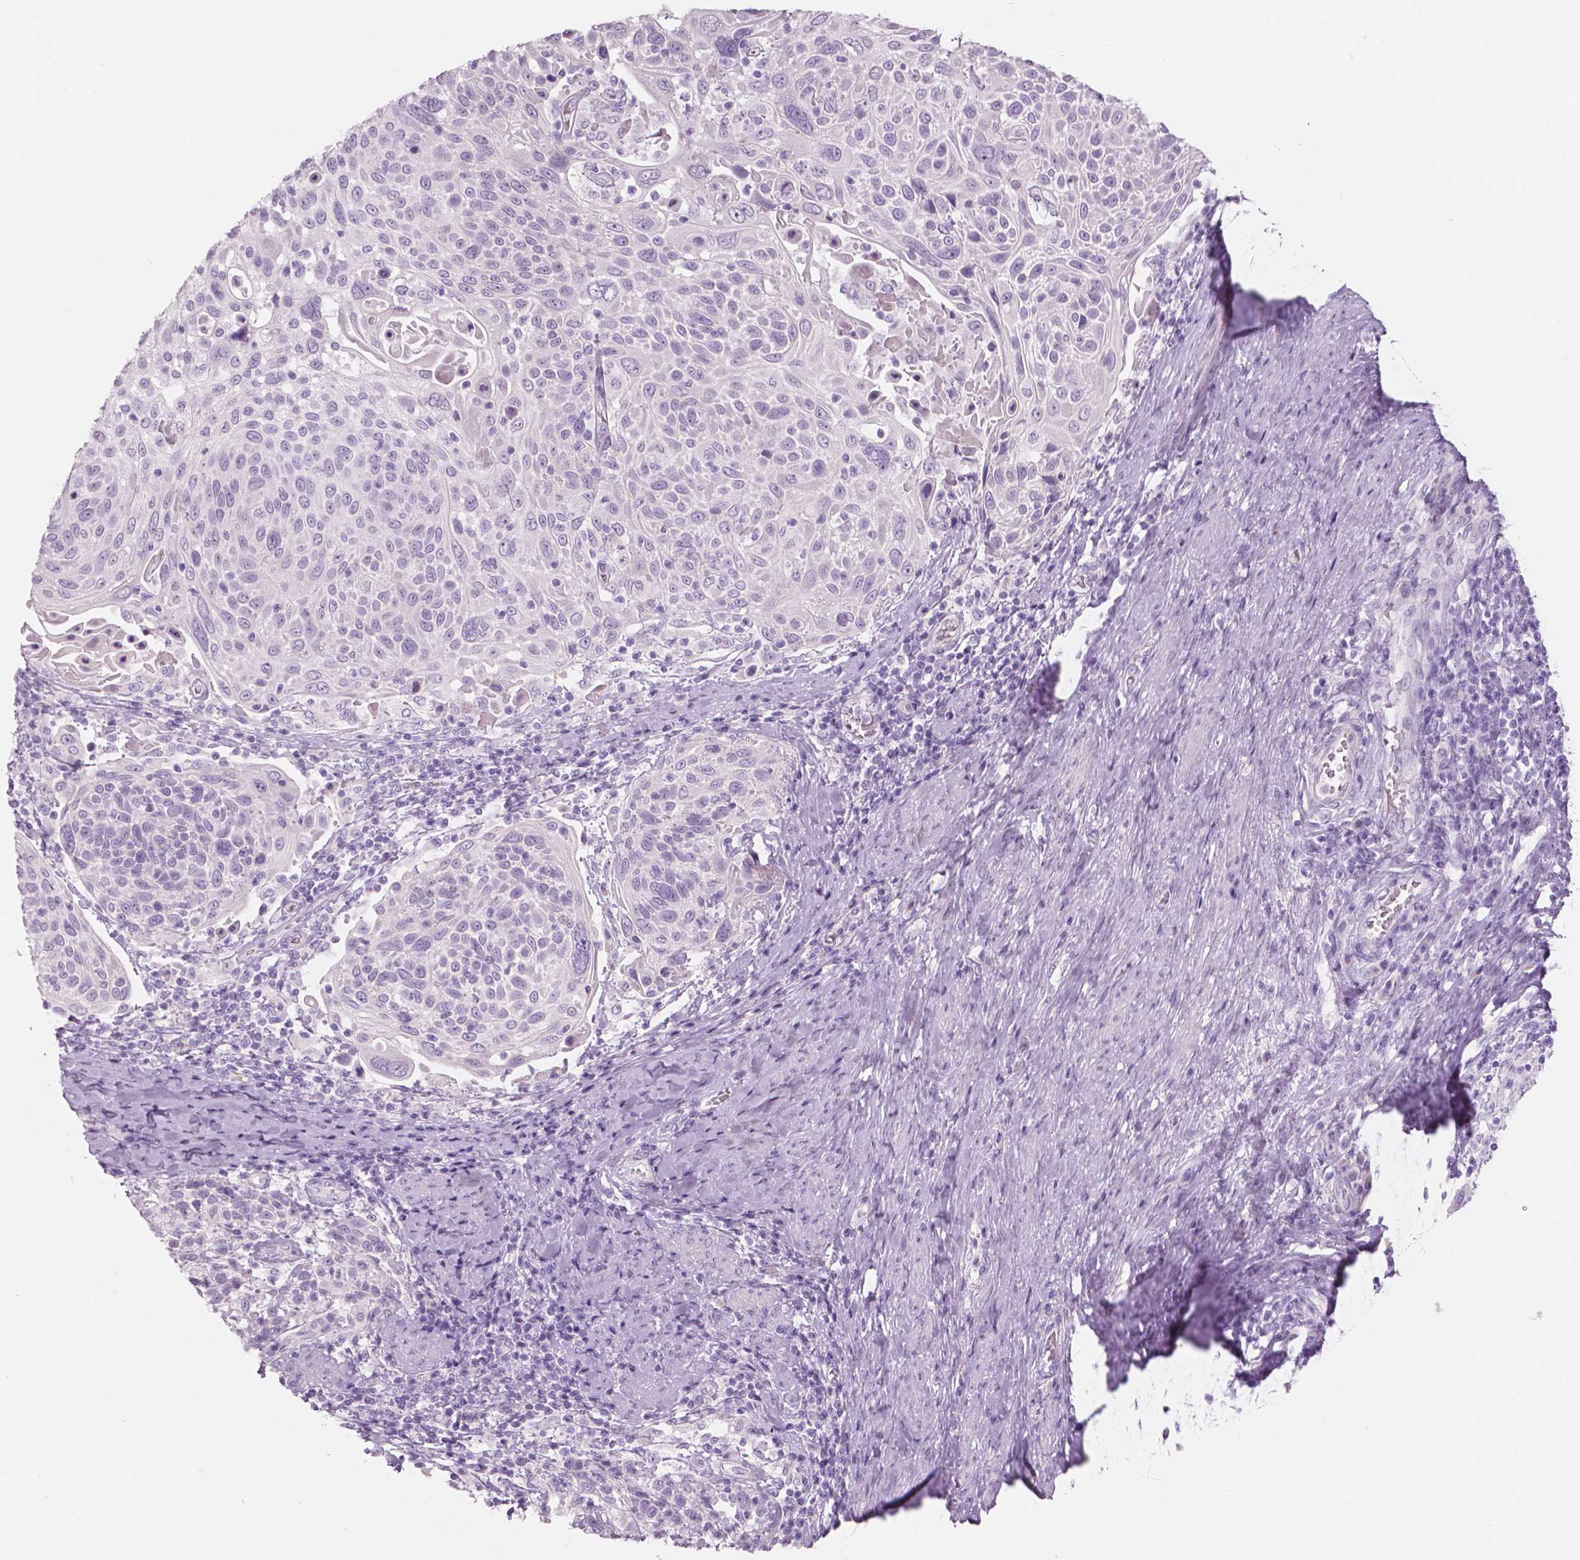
{"staining": {"intensity": "negative", "quantity": "none", "location": "none"}, "tissue": "cervical cancer", "cell_type": "Tumor cells", "image_type": "cancer", "snomed": [{"axis": "morphology", "description": "Squamous cell carcinoma, NOS"}, {"axis": "topography", "description": "Cervix"}], "caption": "A micrograph of cervical squamous cell carcinoma stained for a protein demonstrates no brown staining in tumor cells.", "gene": "A4GNT", "patient": {"sex": "female", "age": 61}}